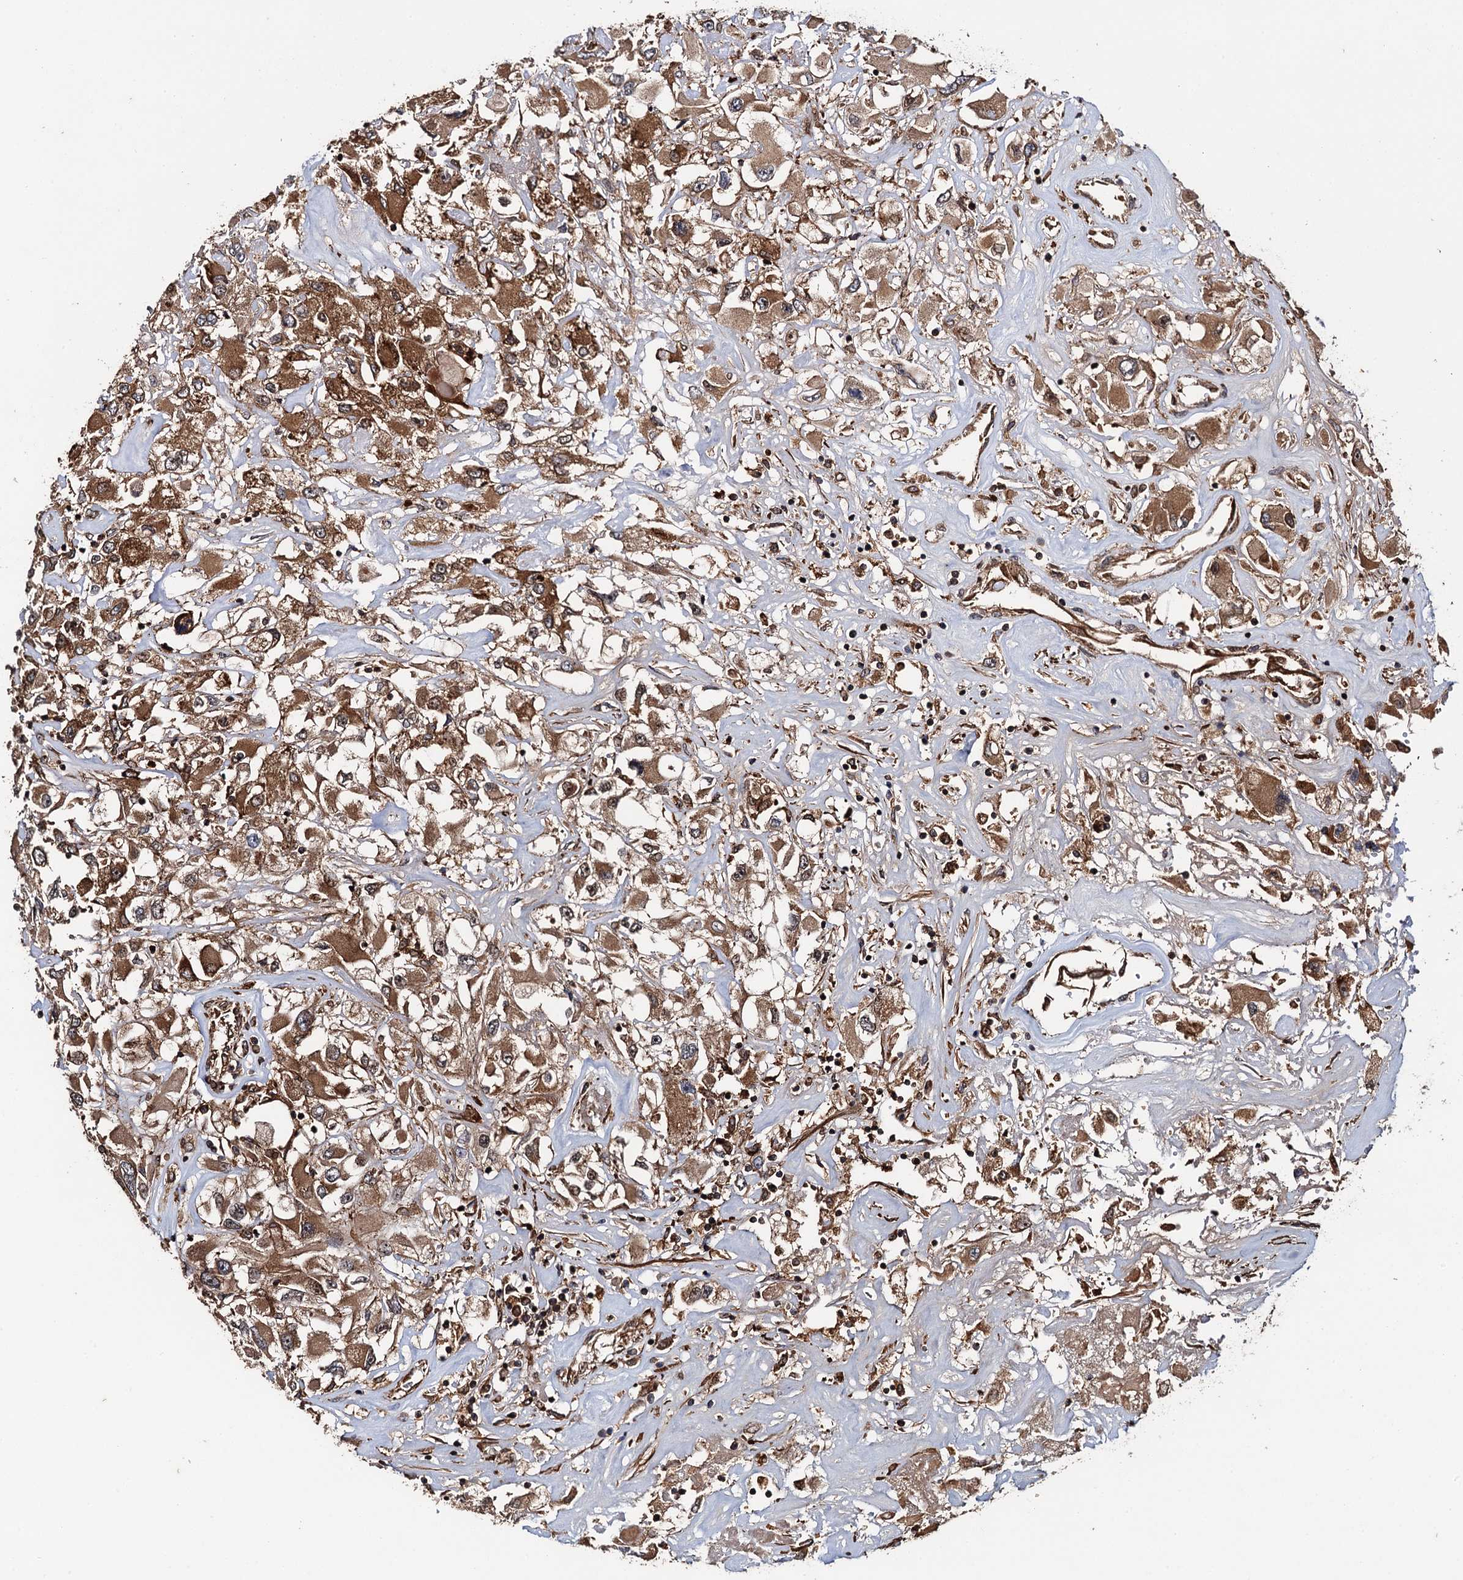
{"staining": {"intensity": "moderate", "quantity": ">75%", "location": "cytoplasmic/membranous"}, "tissue": "renal cancer", "cell_type": "Tumor cells", "image_type": "cancer", "snomed": [{"axis": "morphology", "description": "Adenocarcinoma, NOS"}, {"axis": "topography", "description": "Kidney"}], "caption": "Renal cancer was stained to show a protein in brown. There is medium levels of moderate cytoplasmic/membranous staining in about >75% of tumor cells. (Brightfield microscopy of DAB IHC at high magnification).", "gene": "BORA", "patient": {"sex": "female", "age": 52}}